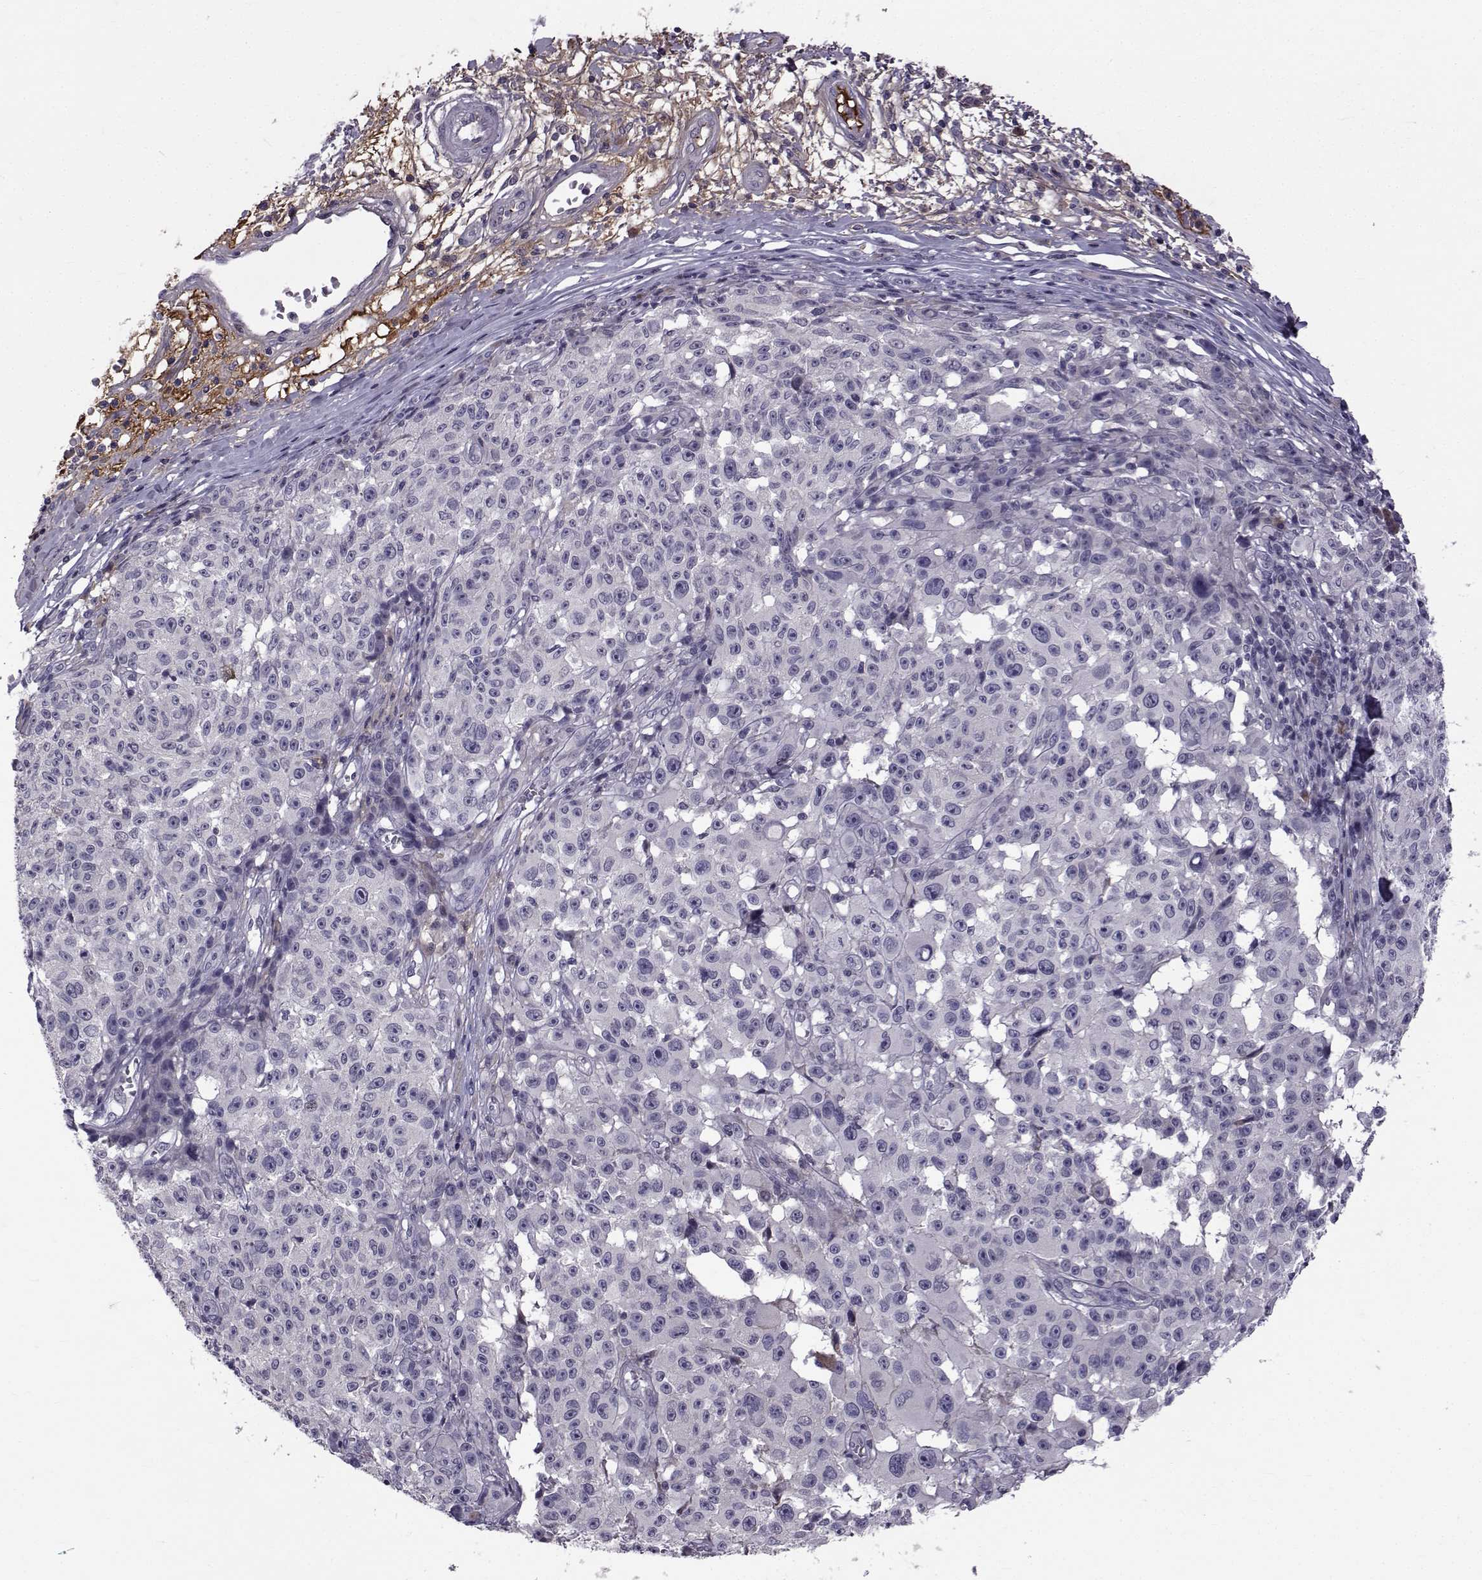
{"staining": {"intensity": "negative", "quantity": "none", "location": "none"}, "tissue": "melanoma", "cell_type": "Tumor cells", "image_type": "cancer", "snomed": [{"axis": "morphology", "description": "Malignant melanoma, NOS"}, {"axis": "topography", "description": "Skin"}], "caption": "Protein analysis of melanoma shows no significant expression in tumor cells. (Immunohistochemistry (ihc), brightfield microscopy, high magnification).", "gene": "TNFRSF11B", "patient": {"sex": "female", "age": 82}}